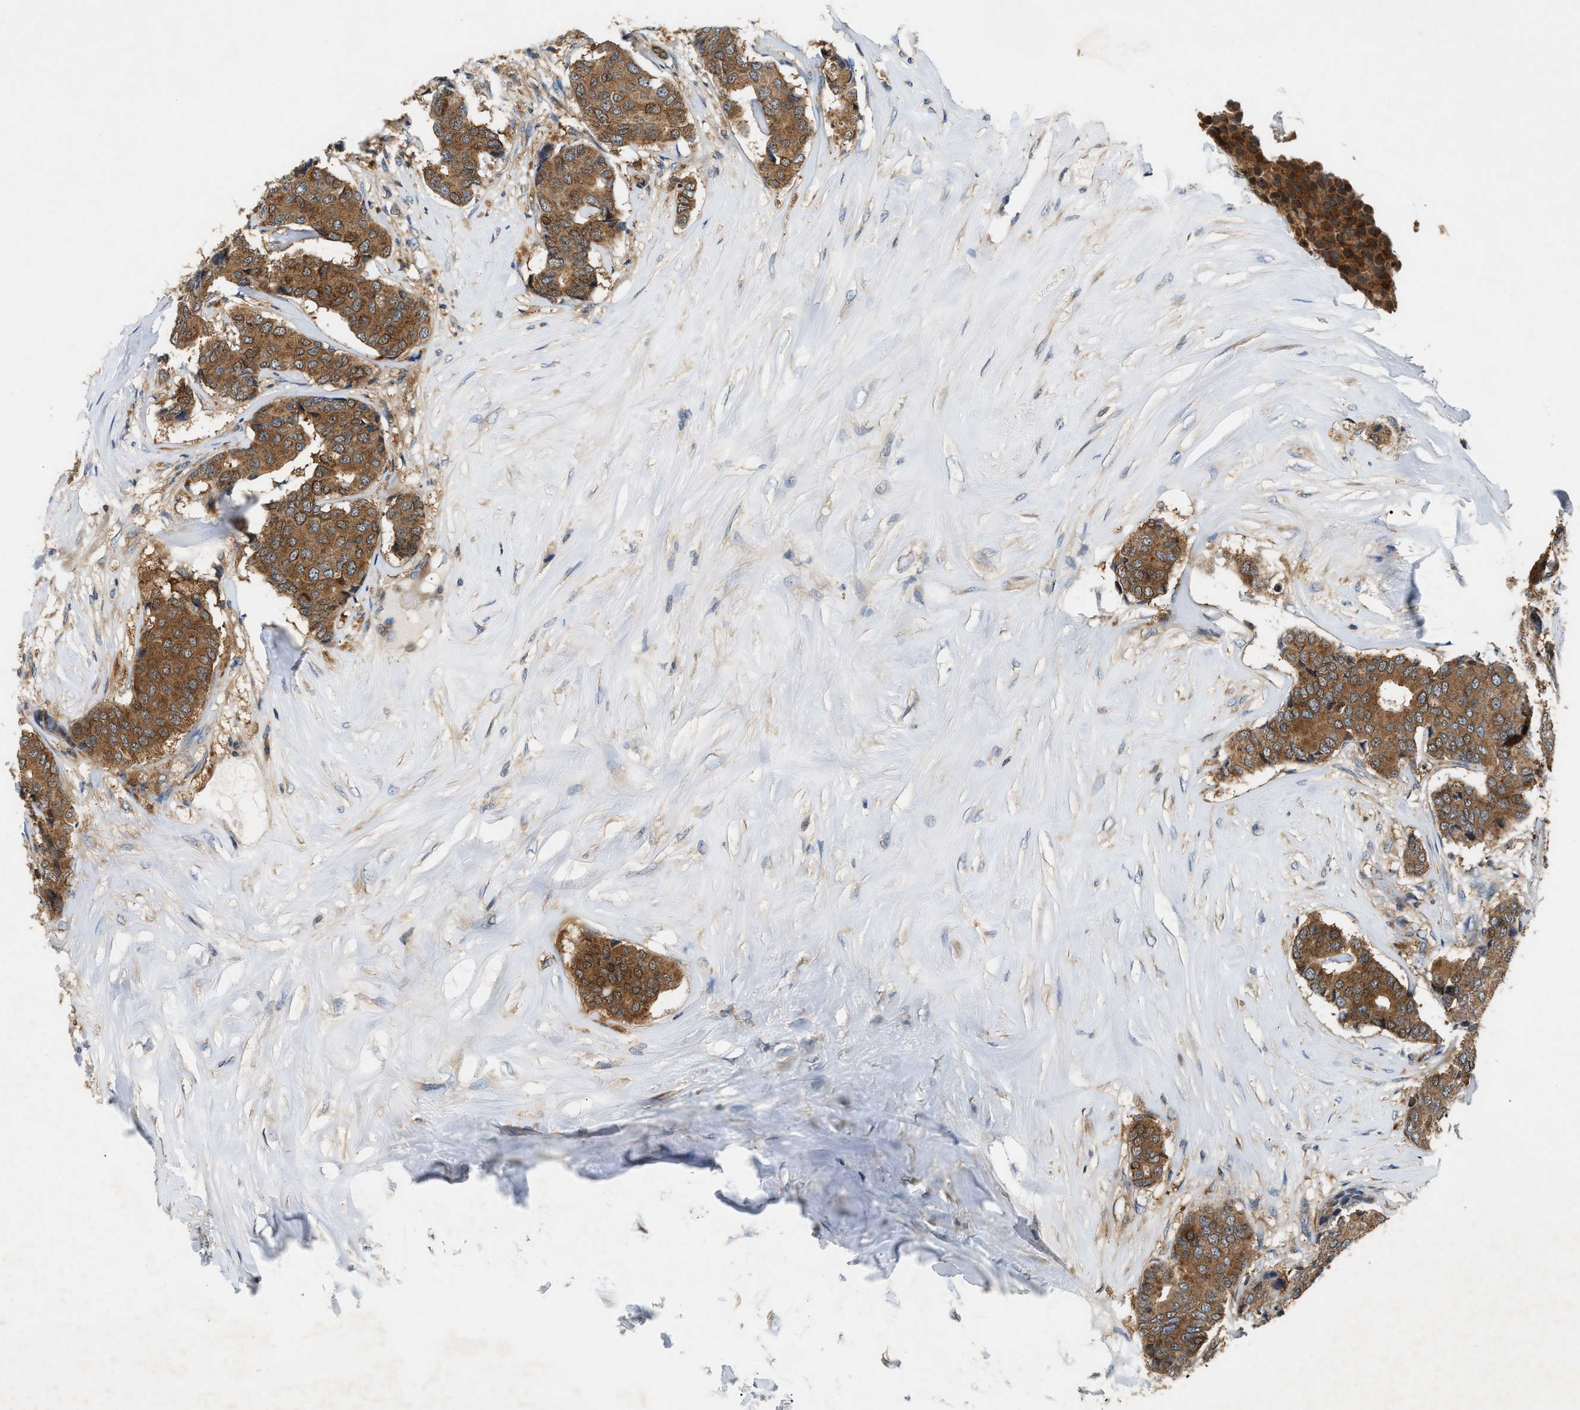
{"staining": {"intensity": "moderate", "quantity": ">75%", "location": "cytoplasmic/membranous"}, "tissue": "breast cancer", "cell_type": "Tumor cells", "image_type": "cancer", "snomed": [{"axis": "morphology", "description": "Duct carcinoma"}, {"axis": "topography", "description": "Breast"}], "caption": "DAB immunohistochemical staining of breast cancer (invasive ductal carcinoma) demonstrates moderate cytoplasmic/membranous protein expression in about >75% of tumor cells.", "gene": "CCM2", "patient": {"sex": "female", "age": 75}}